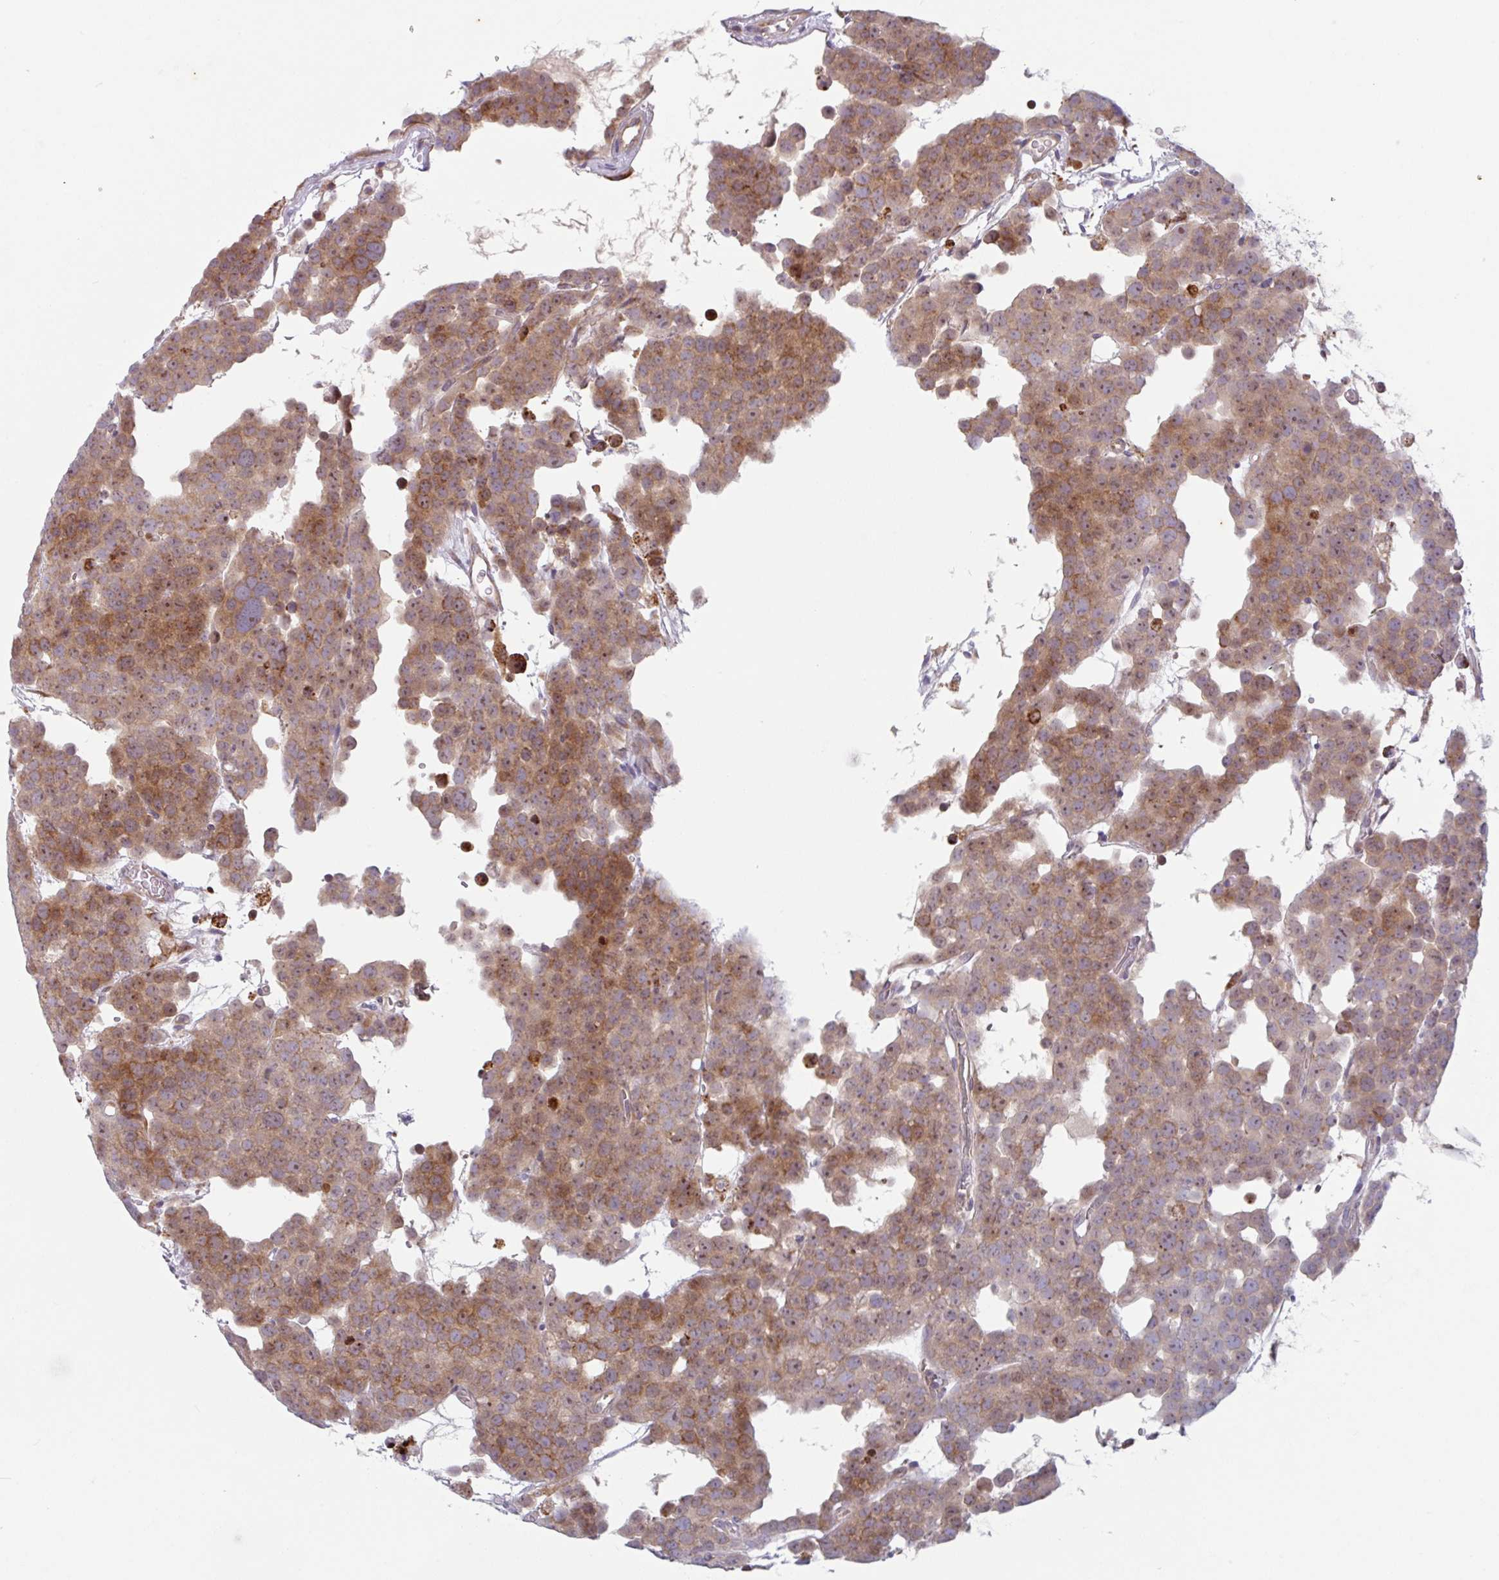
{"staining": {"intensity": "moderate", "quantity": ">75%", "location": "cytoplasmic/membranous"}, "tissue": "testis cancer", "cell_type": "Tumor cells", "image_type": "cancer", "snomed": [{"axis": "morphology", "description": "Seminoma, NOS"}, {"axis": "topography", "description": "Testis"}], "caption": "This histopathology image reveals immunohistochemistry staining of seminoma (testis), with medium moderate cytoplasmic/membranous staining in about >75% of tumor cells.", "gene": "RIT1", "patient": {"sex": "male", "age": 71}}